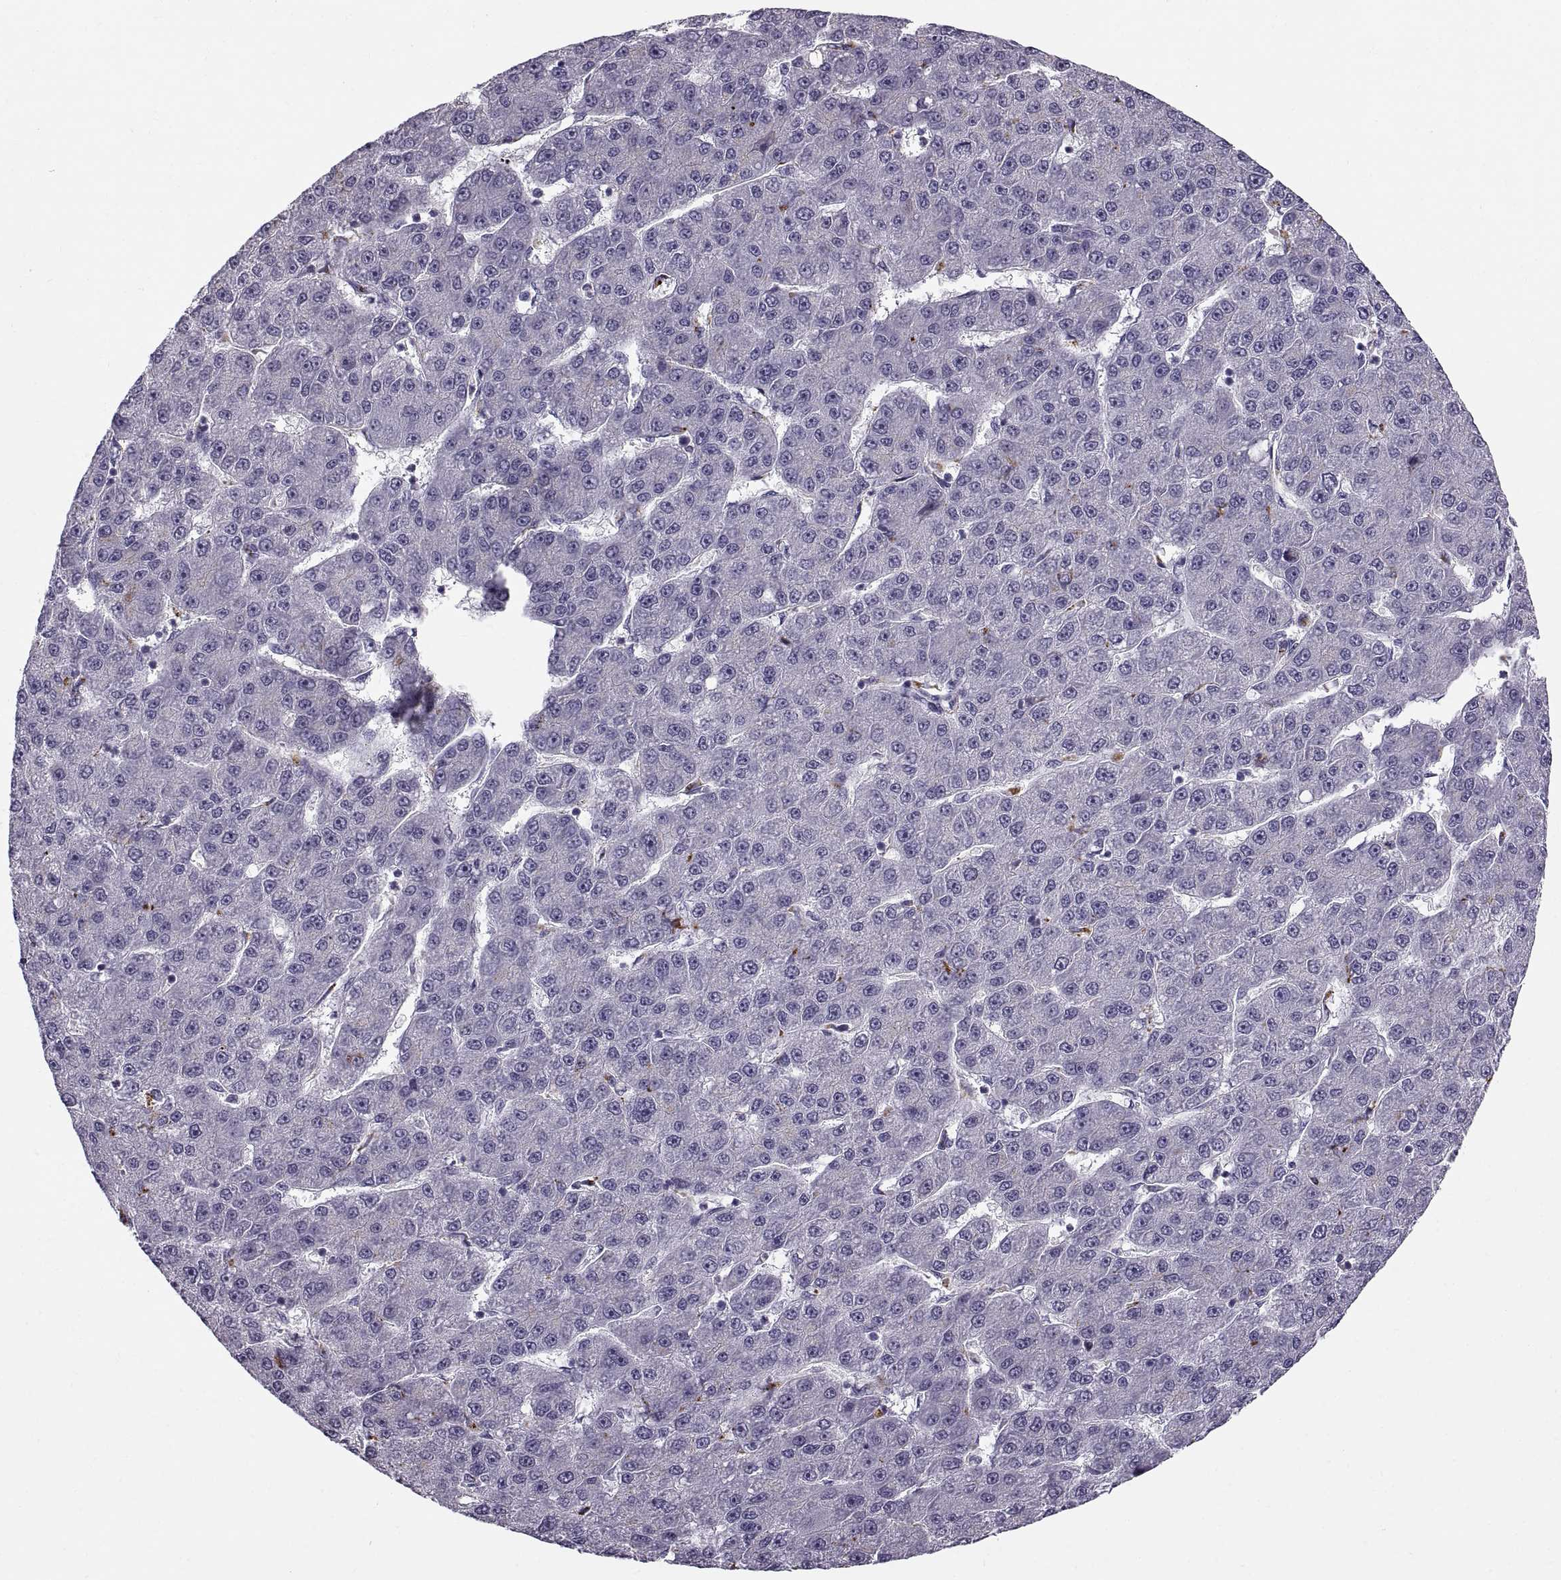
{"staining": {"intensity": "negative", "quantity": "none", "location": "none"}, "tissue": "liver cancer", "cell_type": "Tumor cells", "image_type": "cancer", "snomed": [{"axis": "morphology", "description": "Carcinoma, Hepatocellular, NOS"}, {"axis": "topography", "description": "Liver"}], "caption": "The immunohistochemistry image has no significant staining in tumor cells of liver cancer tissue. Brightfield microscopy of immunohistochemistry (IHC) stained with DAB (3,3'-diaminobenzidine) (brown) and hematoxylin (blue), captured at high magnification.", "gene": "CALCR", "patient": {"sex": "male", "age": 67}}